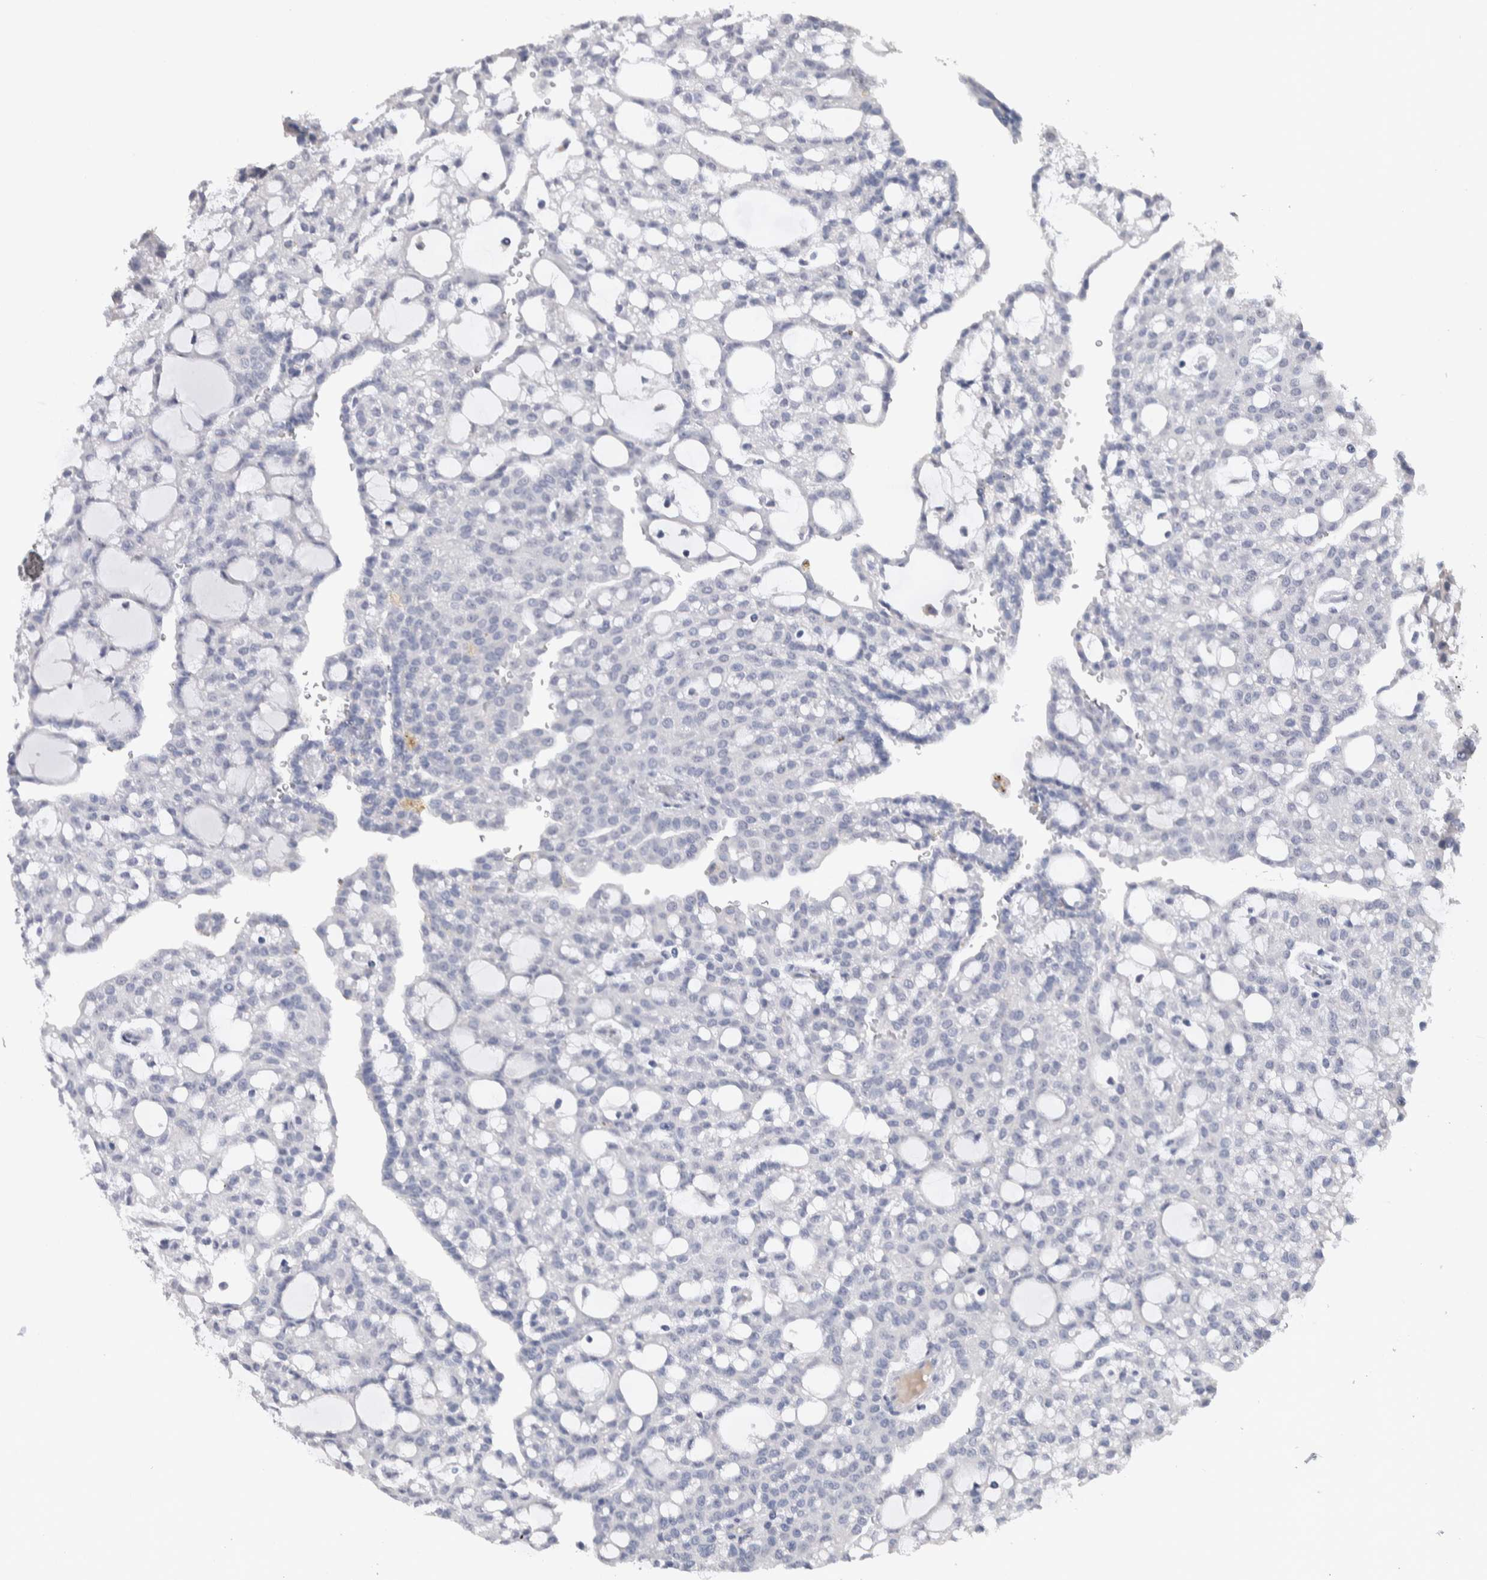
{"staining": {"intensity": "negative", "quantity": "none", "location": "none"}, "tissue": "renal cancer", "cell_type": "Tumor cells", "image_type": "cancer", "snomed": [{"axis": "morphology", "description": "Adenocarcinoma, NOS"}, {"axis": "topography", "description": "Kidney"}], "caption": "A high-resolution image shows immunohistochemistry (IHC) staining of adenocarcinoma (renal), which reveals no significant positivity in tumor cells. The staining was performed using DAB (3,3'-diaminobenzidine) to visualize the protein expression in brown, while the nuclei were stained in blue with hematoxylin (Magnification: 20x).", "gene": "TMEM102", "patient": {"sex": "male", "age": 63}}